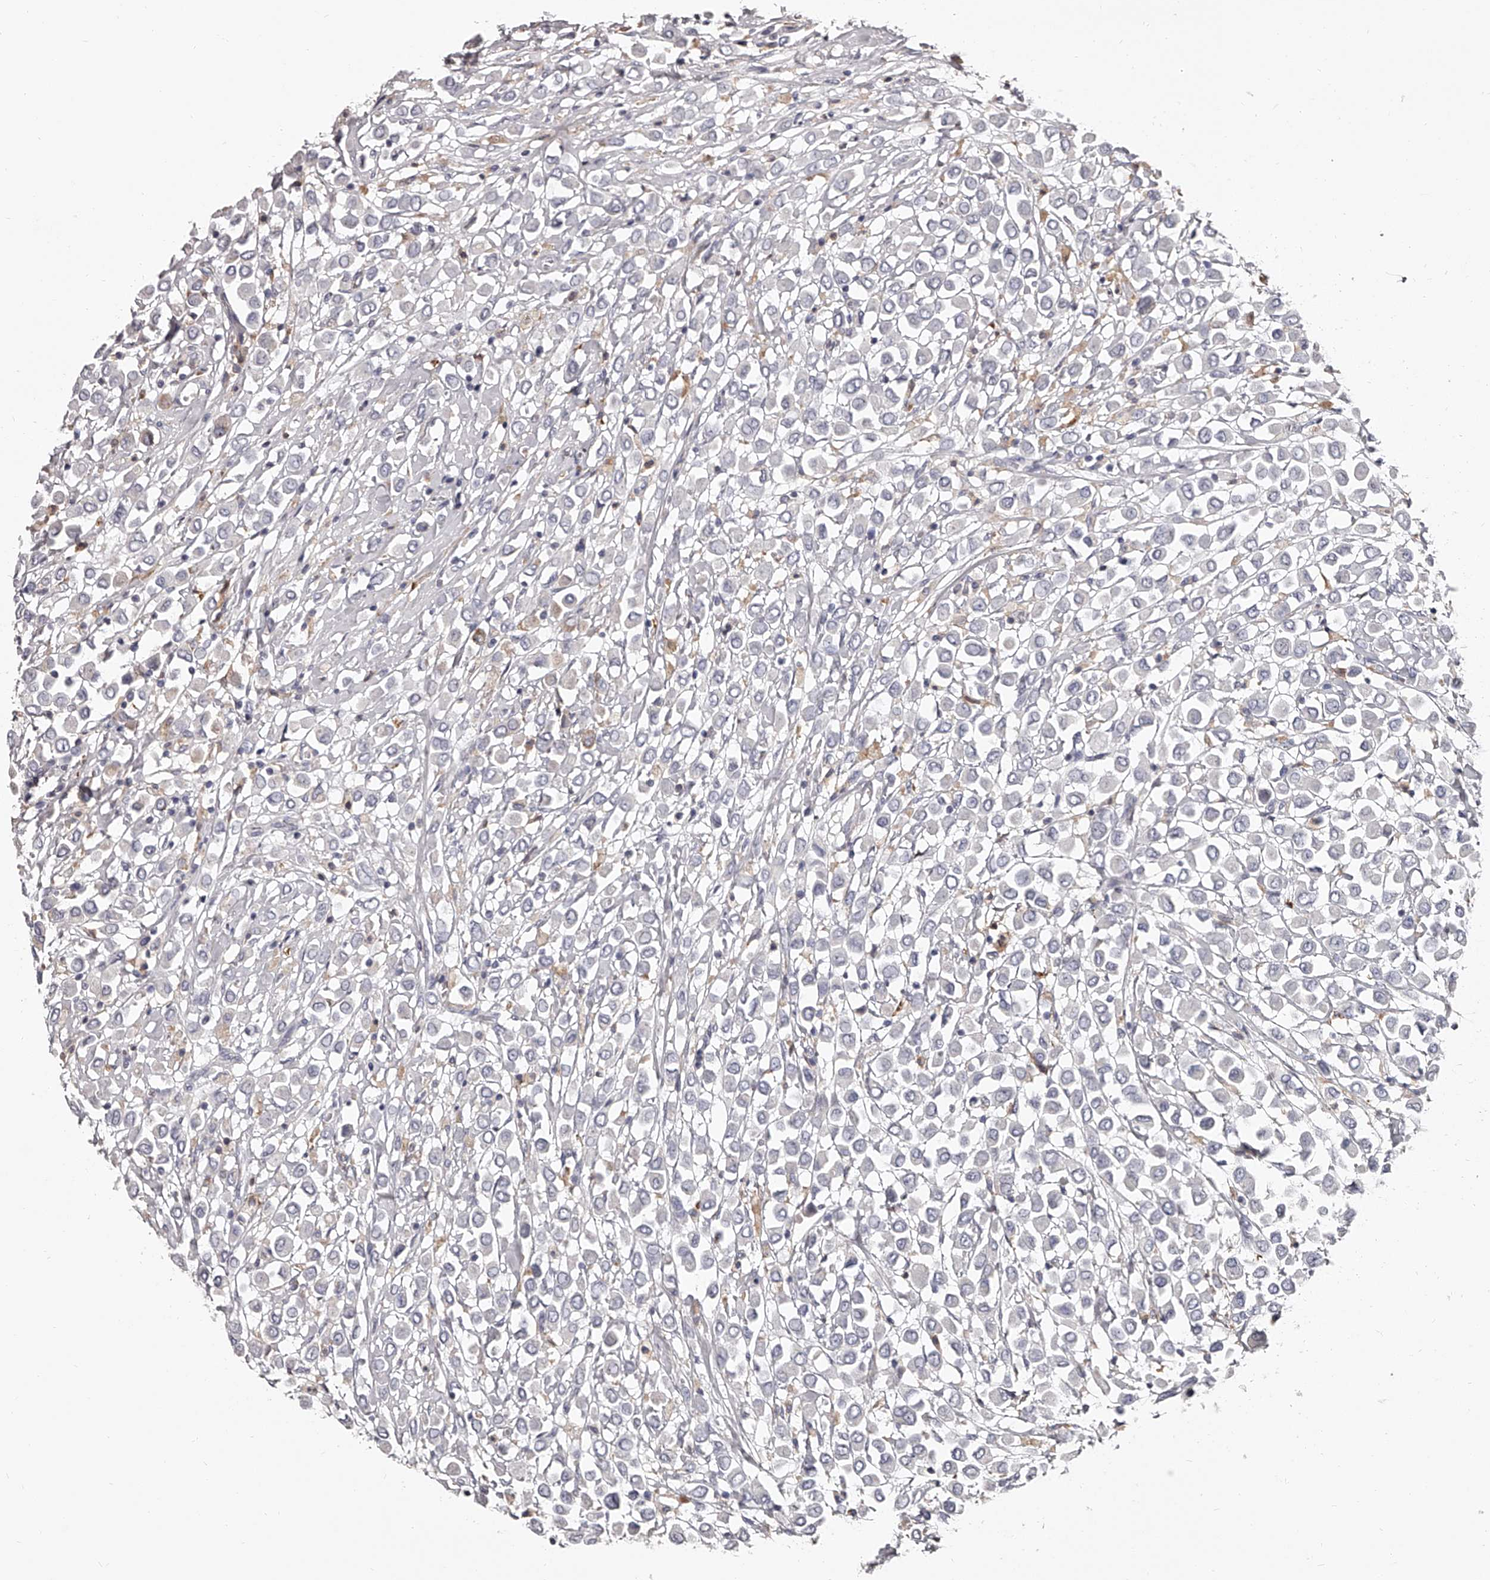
{"staining": {"intensity": "negative", "quantity": "none", "location": "none"}, "tissue": "breast cancer", "cell_type": "Tumor cells", "image_type": "cancer", "snomed": [{"axis": "morphology", "description": "Duct carcinoma"}, {"axis": "topography", "description": "Breast"}], "caption": "High power microscopy image of an immunohistochemistry micrograph of breast intraductal carcinoma, revealing no significant positivity in tumor cells.", "gene": "PACSIN1", "patient": {"sex": "female", "age": 61}}